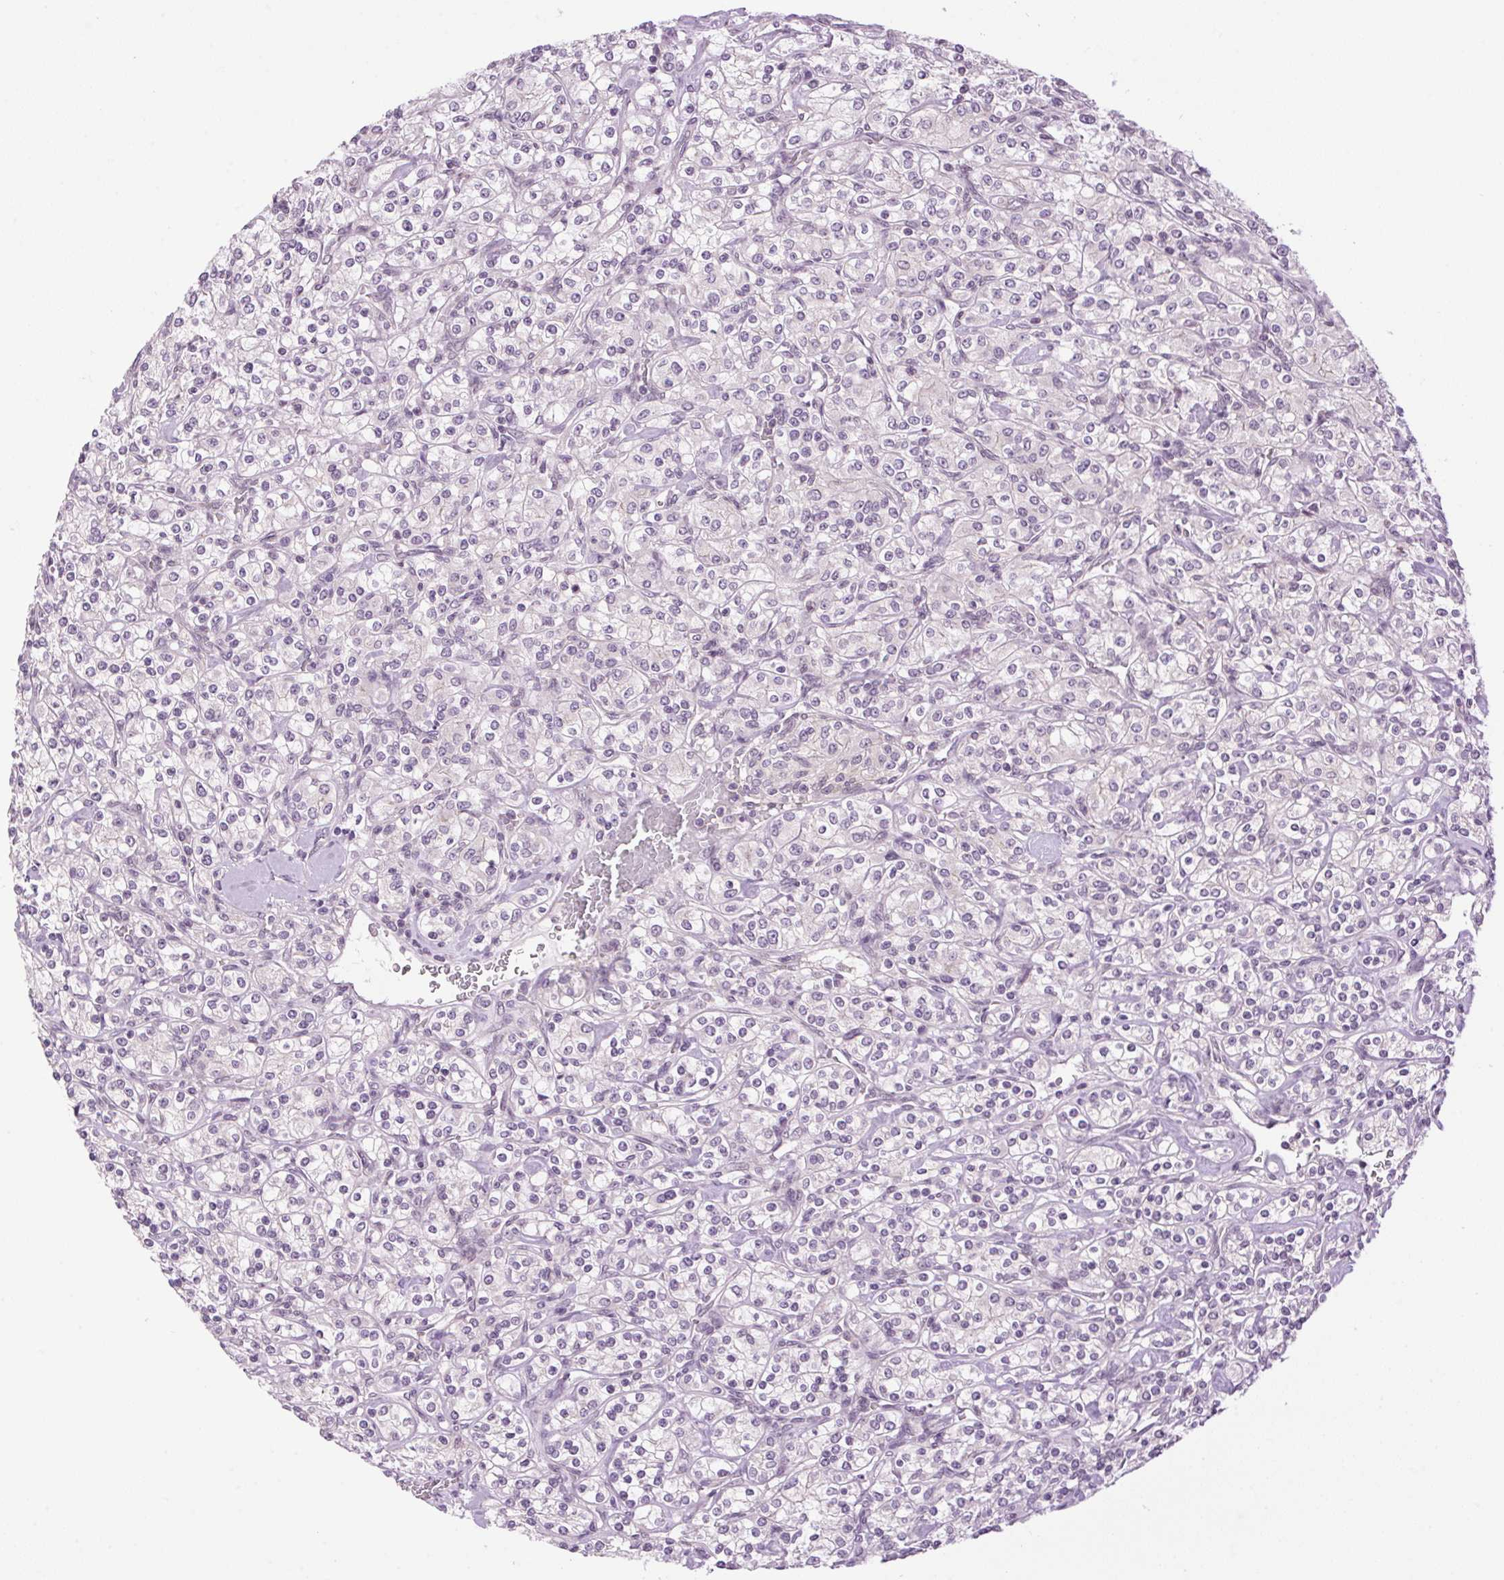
{"staining": {"intensity": "negative", "quantity": "none", "location": "none"}, "tissue": "renal cancer", "cell_type": "Tumor cells", "image_type": "cancer", "snomed": [{"axis": "morphology", "description": "Adenocarcinoma, NOS"}, {"axis": "topography", "description": "Kidney"}], "caption": "The histopathology image reveals no significant positivity in tumor cells of adenocarcinoma (renal).", "gene": "SMIM13", "patient": {"sex": "male", "age": 77}}